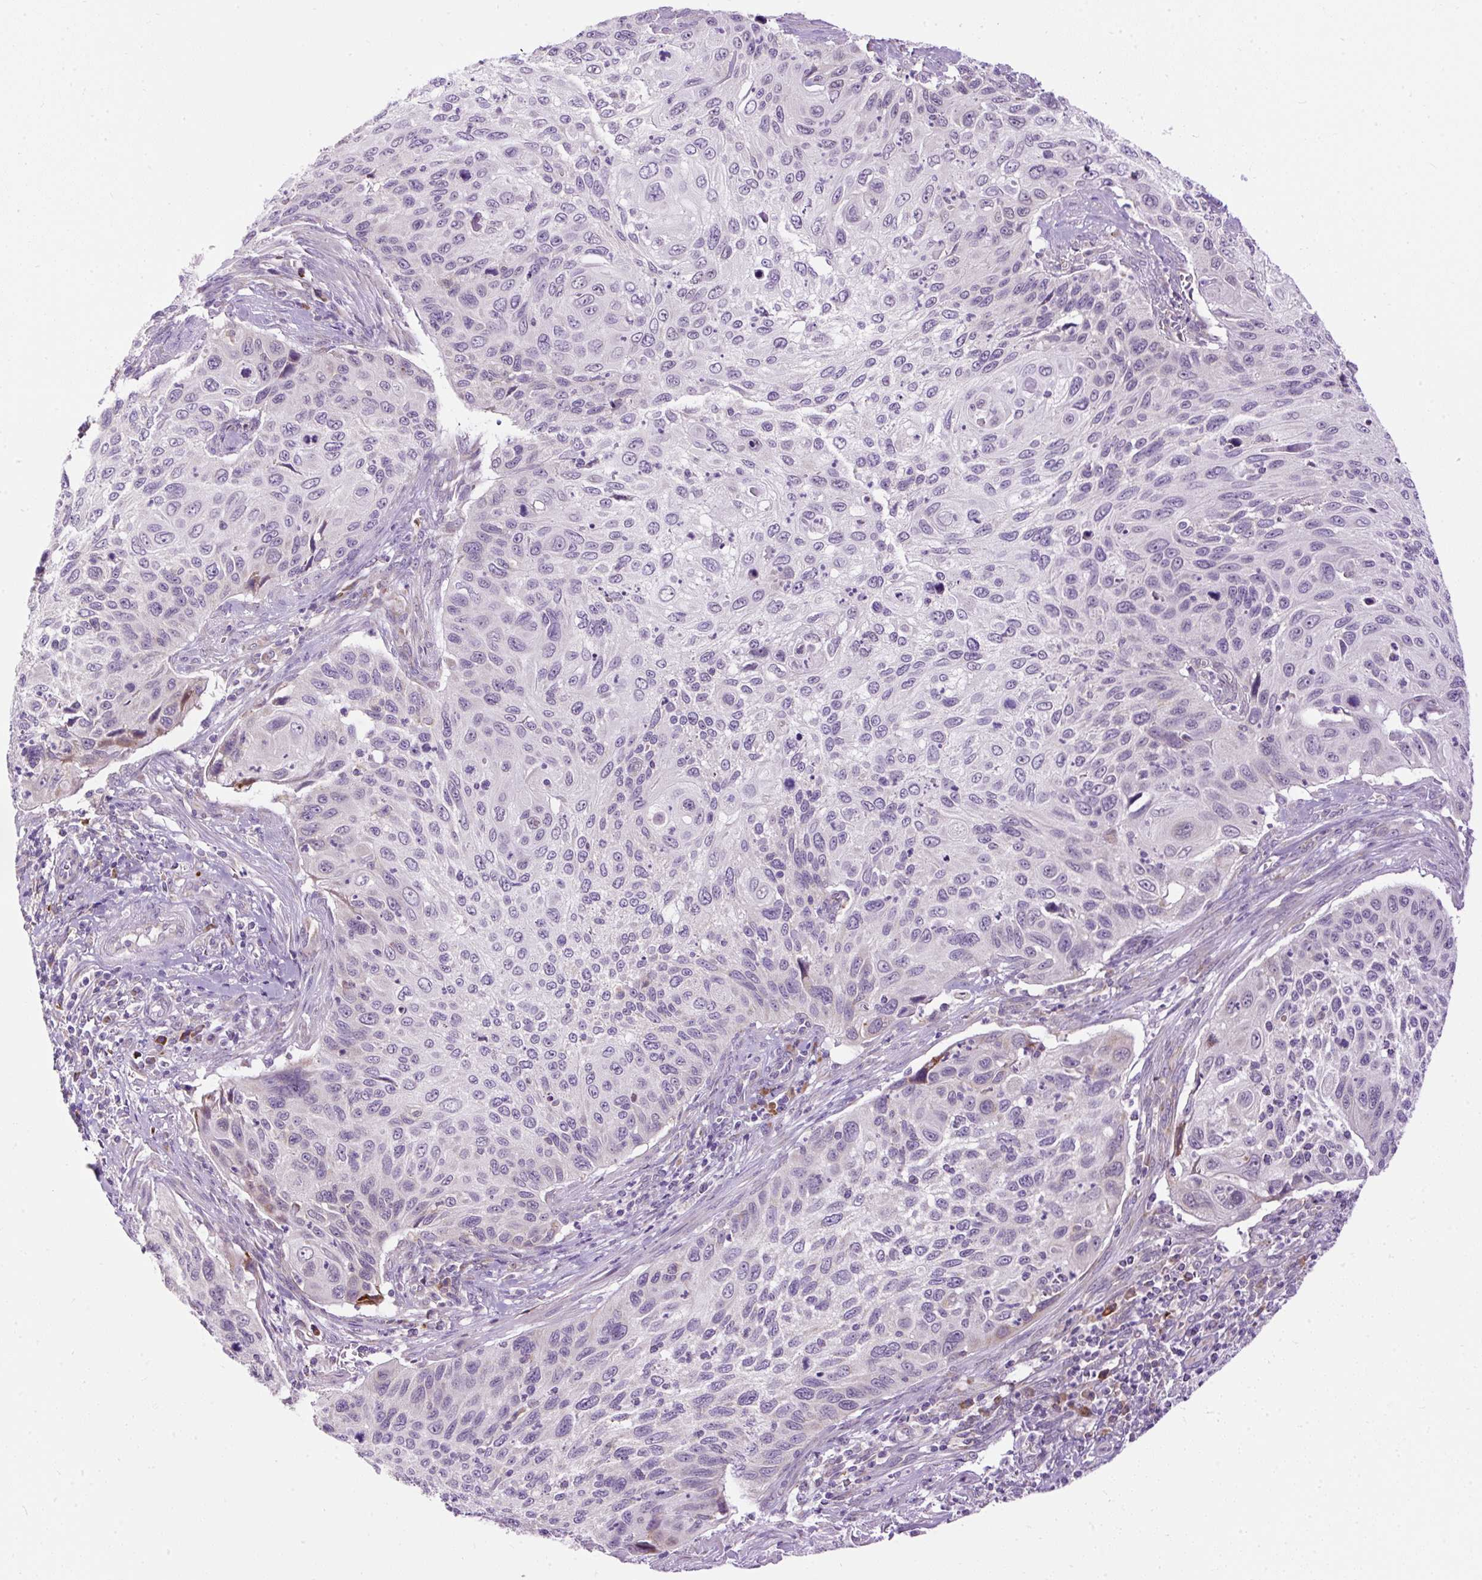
{"staining": {"intensity": "weak", "quantity": "<25%", "location": "cytoplasmic/membranous"}, "tissue": "cervical cancer", "cell_type": "Tumor cells", "image_type": "cancer", "snomed": [{"axis": "morphology", "description": "Squamous cell carcinoma, NOS"}, {"axis": "topography", "description": "Cervix"}], "caption": "Tumor cells are negative for brown protein staining in squamous cell carcinoma (cervical).", "gene": "FMC1", "patient": {"sex": "female", "age": 70}}